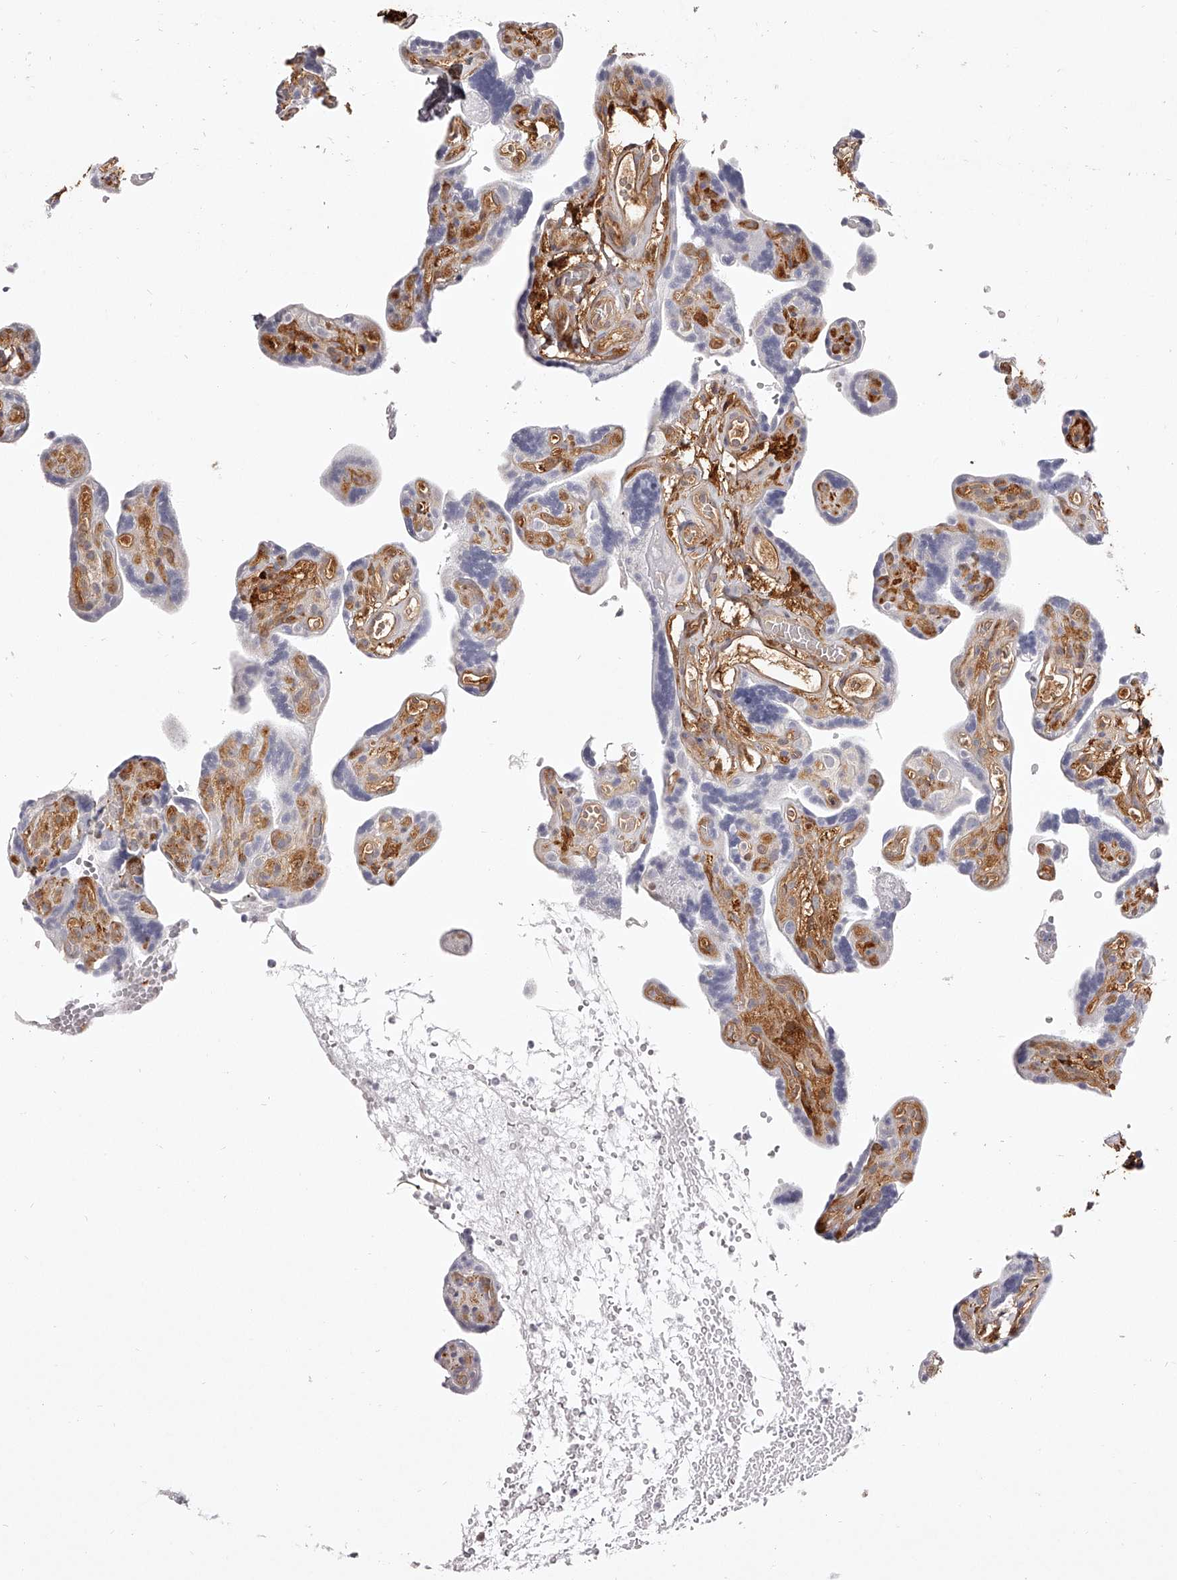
{"staining": {"intensity": "weak", "quantity": ">75%", "location": "cytoplasmic/membranous"}, "tissue": "placenta", "cell_type": "Decidual cells", "image_type": "normal", "snomed": [{"axis": "morphology", "description": "Normal tissue, NOS"}, {"axis": "topography", "description": "Placenta"}], "caption": "Immunohistochemical staining of normal human placenta displays low levels of weak cytoplasmic/membranous positivity in about >75% of decidual cells.", "gene": "LAP3", "patient": {"sex": "female", "age": 30}}